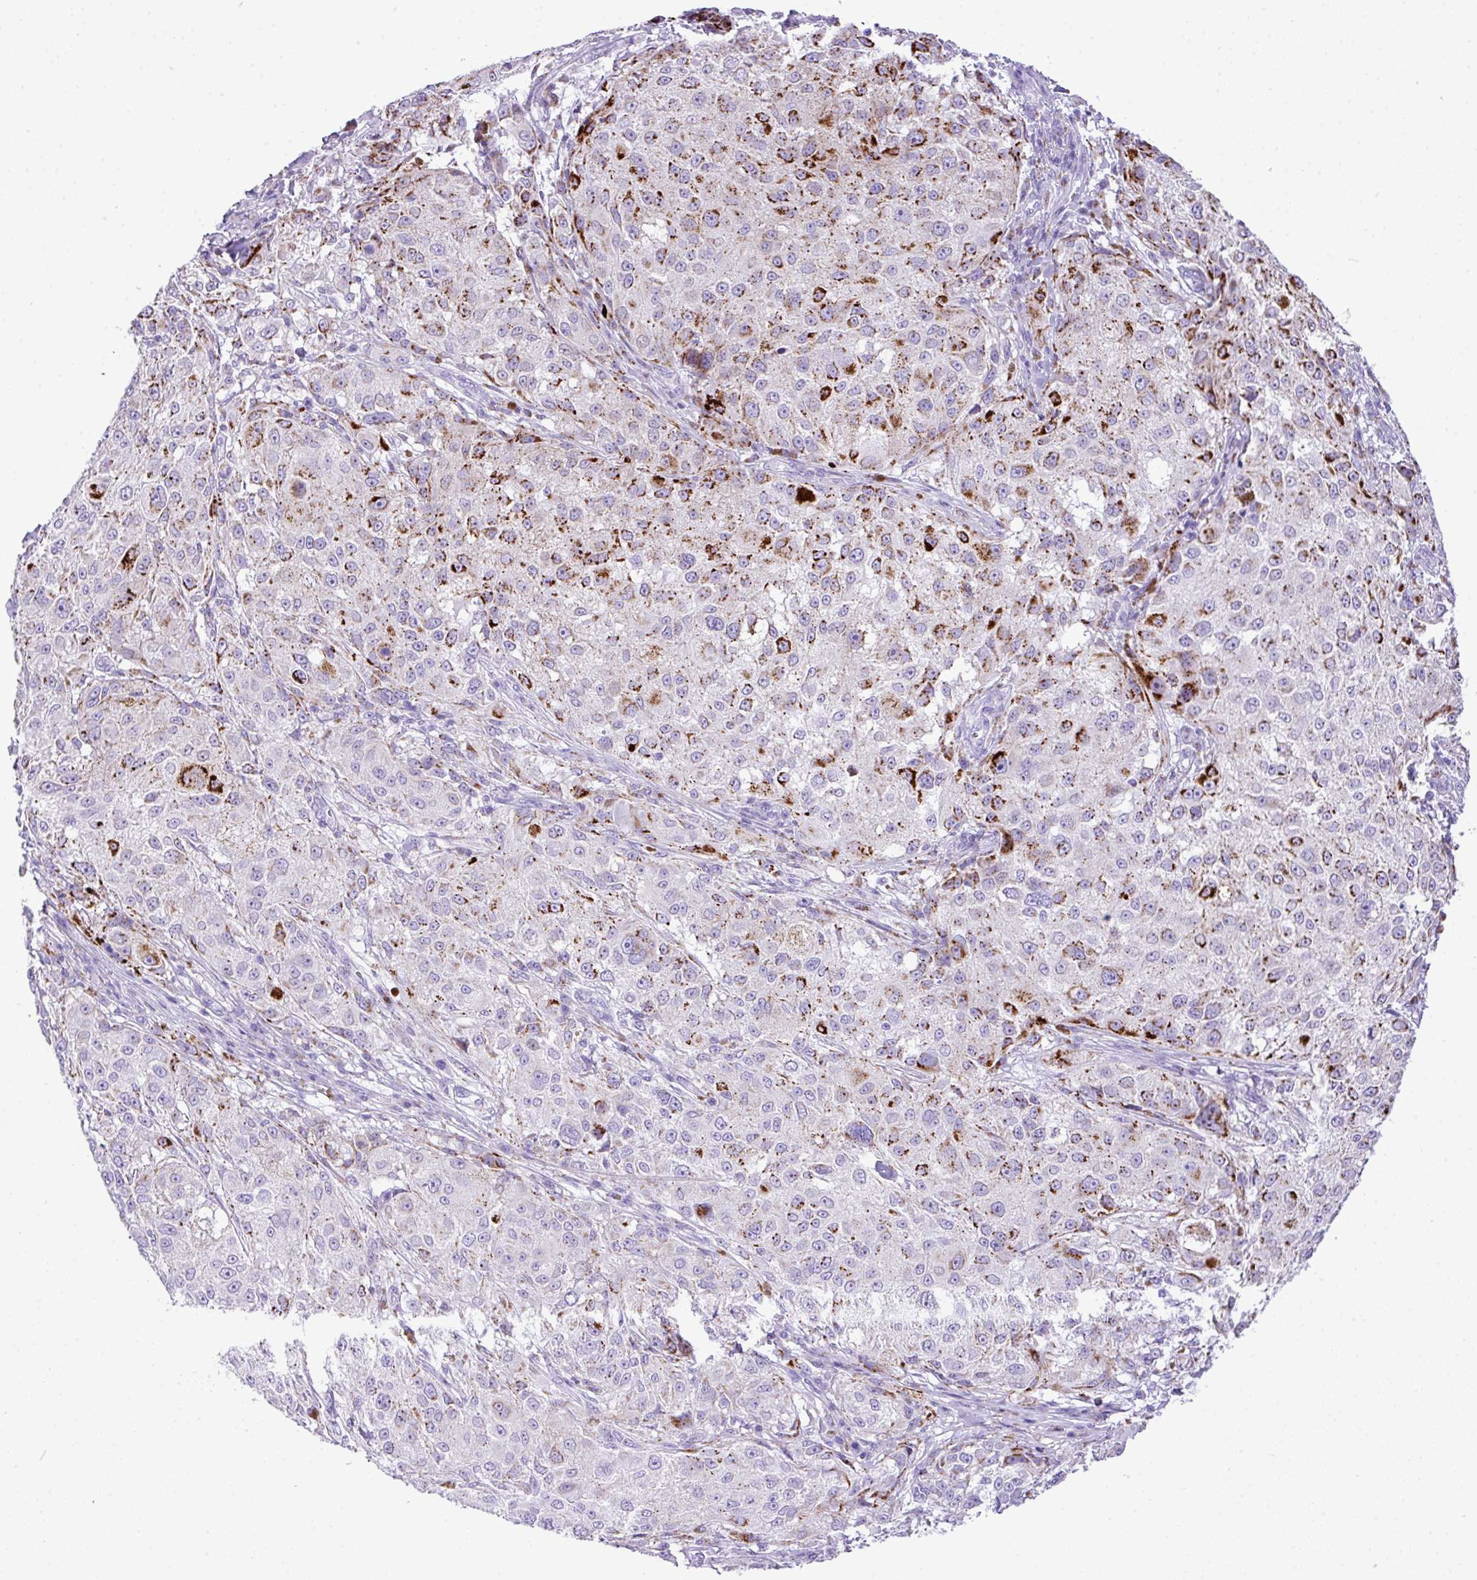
{"staining": {"intensity": "strong", "quantity": "<25%", "location": "cytoplasmic/membranous"}, "tissue": "melanoma", "cell_type": "Tumor cells", "image_type": "cancer", "snomed": [{"axis": "morphology", "description": "Necrosis, NOS"}, {"axis": "morphology", "description": "Malignant melanoma, NOS"}, {"axis": "topography", "description": "Skin"}], "caption": "Immunohistochemistry (IHC) of human melanoma exhibits medium levels of strong cytoplasmic/membranous staining in about <25% of tumor cells.", "gene": "RCAN2", "patient": {"sex": "female", "age": 87}}